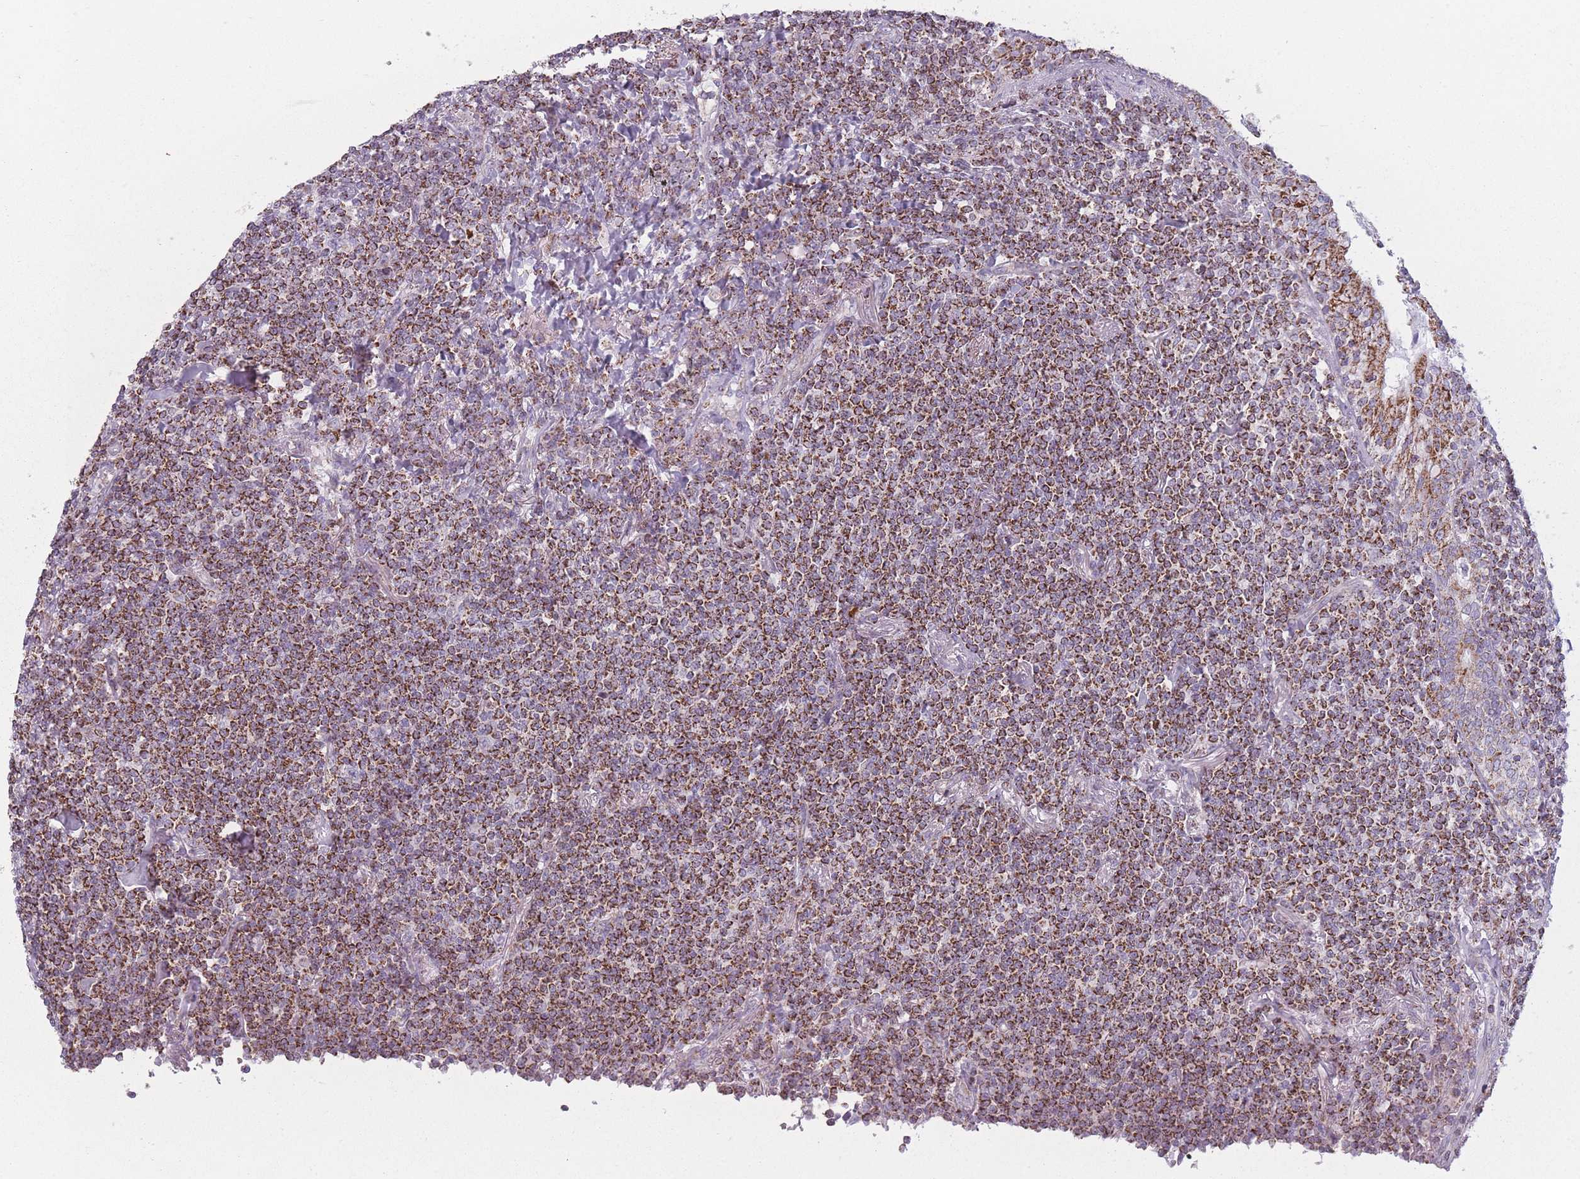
{"staining": {"intensity": "strong", "quantity": ">75%", "location": "cytoplasmic/membranous"}, "tissue": "lymphoma", "cell_type": "Tumor cells", "image_type": "cancer", "snomed": [{"axis": "morphology", "description": "Malignant lymphoma, non-Hodgkin's type, Low grade"}, {"axis": "topography", "description": "Lung"}], "caption": "Immunohistochemical staining of lymphoma reveals high levels of strong cytoplasmic/membranous staining in approximately >75% of tumor cells. The staining is performed using DAB brown chromogen to label protein expression. The nuclei are counter-stained blue using hematoxylin.", "gene": "DCHS1", "patient": {"sex": "female", "age": 71}}